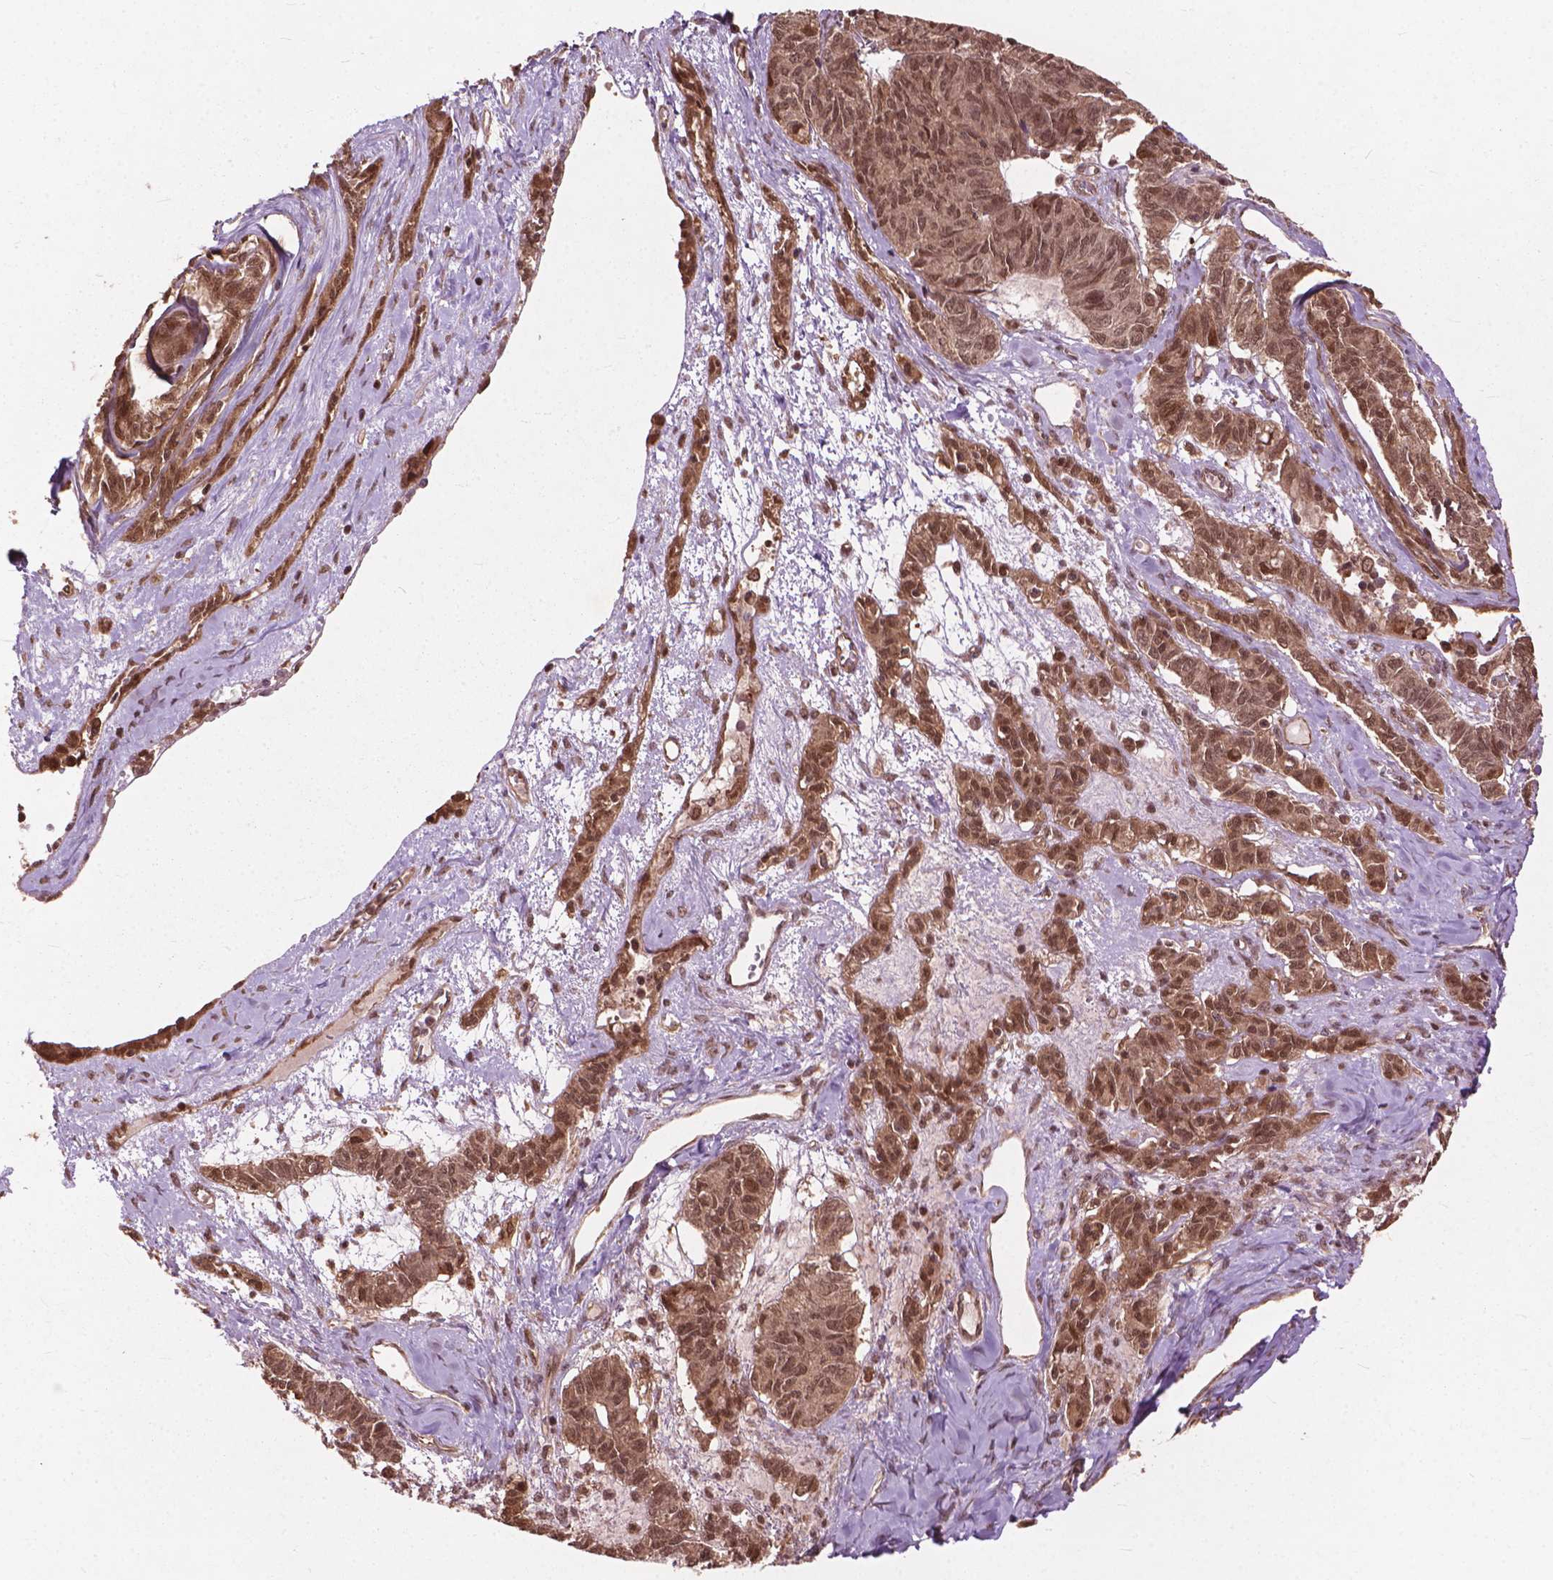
{"staining": {"intensity": "moderate", "quantity": ">75%", "location": "cytoplasmic/membranous,nuclear"}, "tissue": "ovarian cancer", "cell_type": "Tumor cells", "image_type": "cancer", "snomed": [{"axis": "morphology", "description": "Carcinoma, endometroid"}, {"axis": "topography", "description": "Ovary"}], "caption": "Tumor cells exhibit moderate cytoplasmic/membranous and nuclear positivity in approximately >75% of cells in endometroid carcinoma (ovarian).", "gene": "SSU72", "patient": {"sex": "female", "age": 80}}